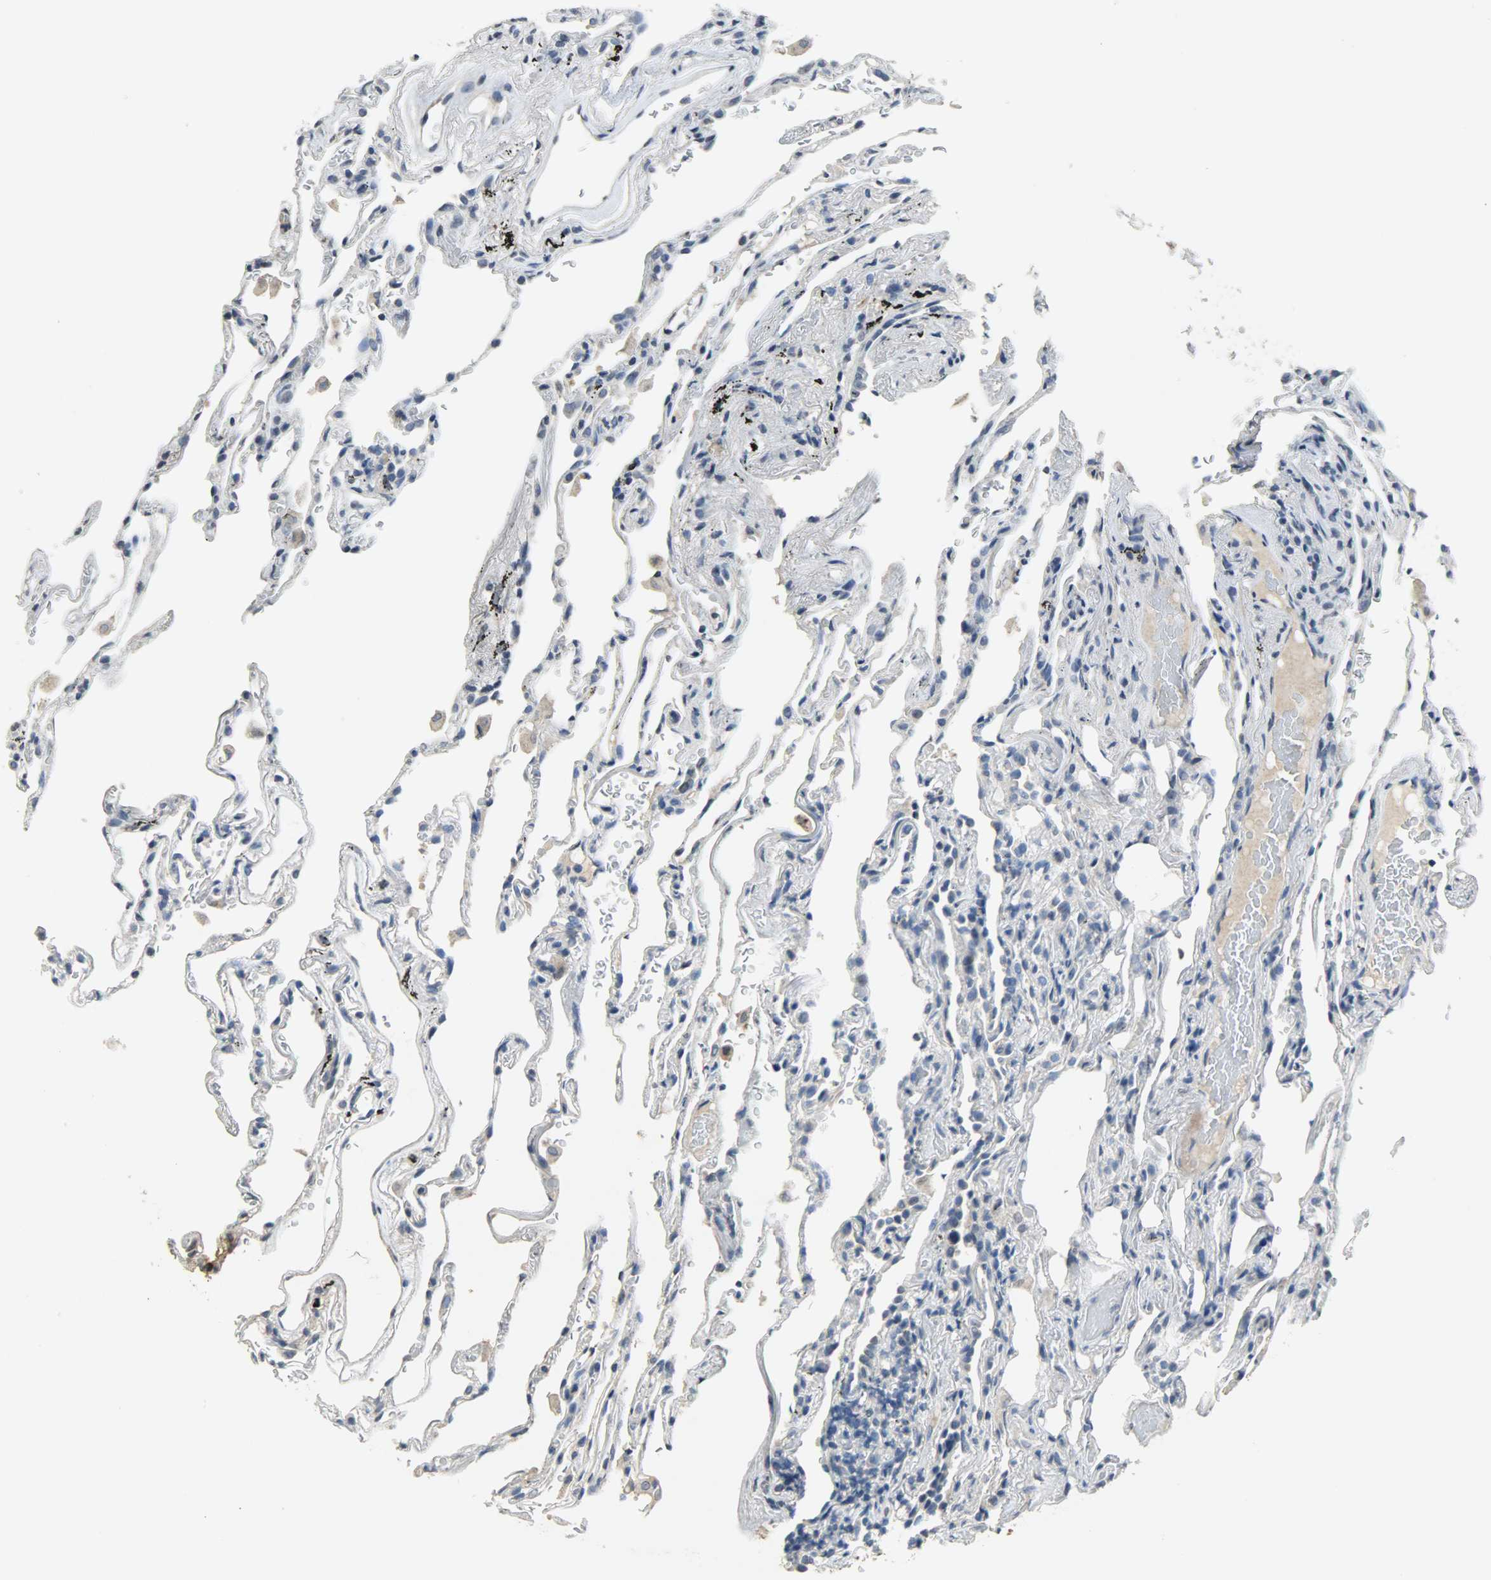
{"staining": {"intensity": "negative", "quantity": "none", "location": "none"}, "tissue": "lung", "cell_type": "Alveolar cells", "image_type": "normal", "snomed": [{"axis": "morphology", "description": "Normal tissue, NOS"}, {"axis": "morphology", "description": "Inflammation, NOS"}, {"axis": "topography", "description": "Lung"}], "caption": "Alveolar cells show no significant expression in normal lung.", "gene": "DNAJB6", "patient": {"sex": "male", "age": 69}}